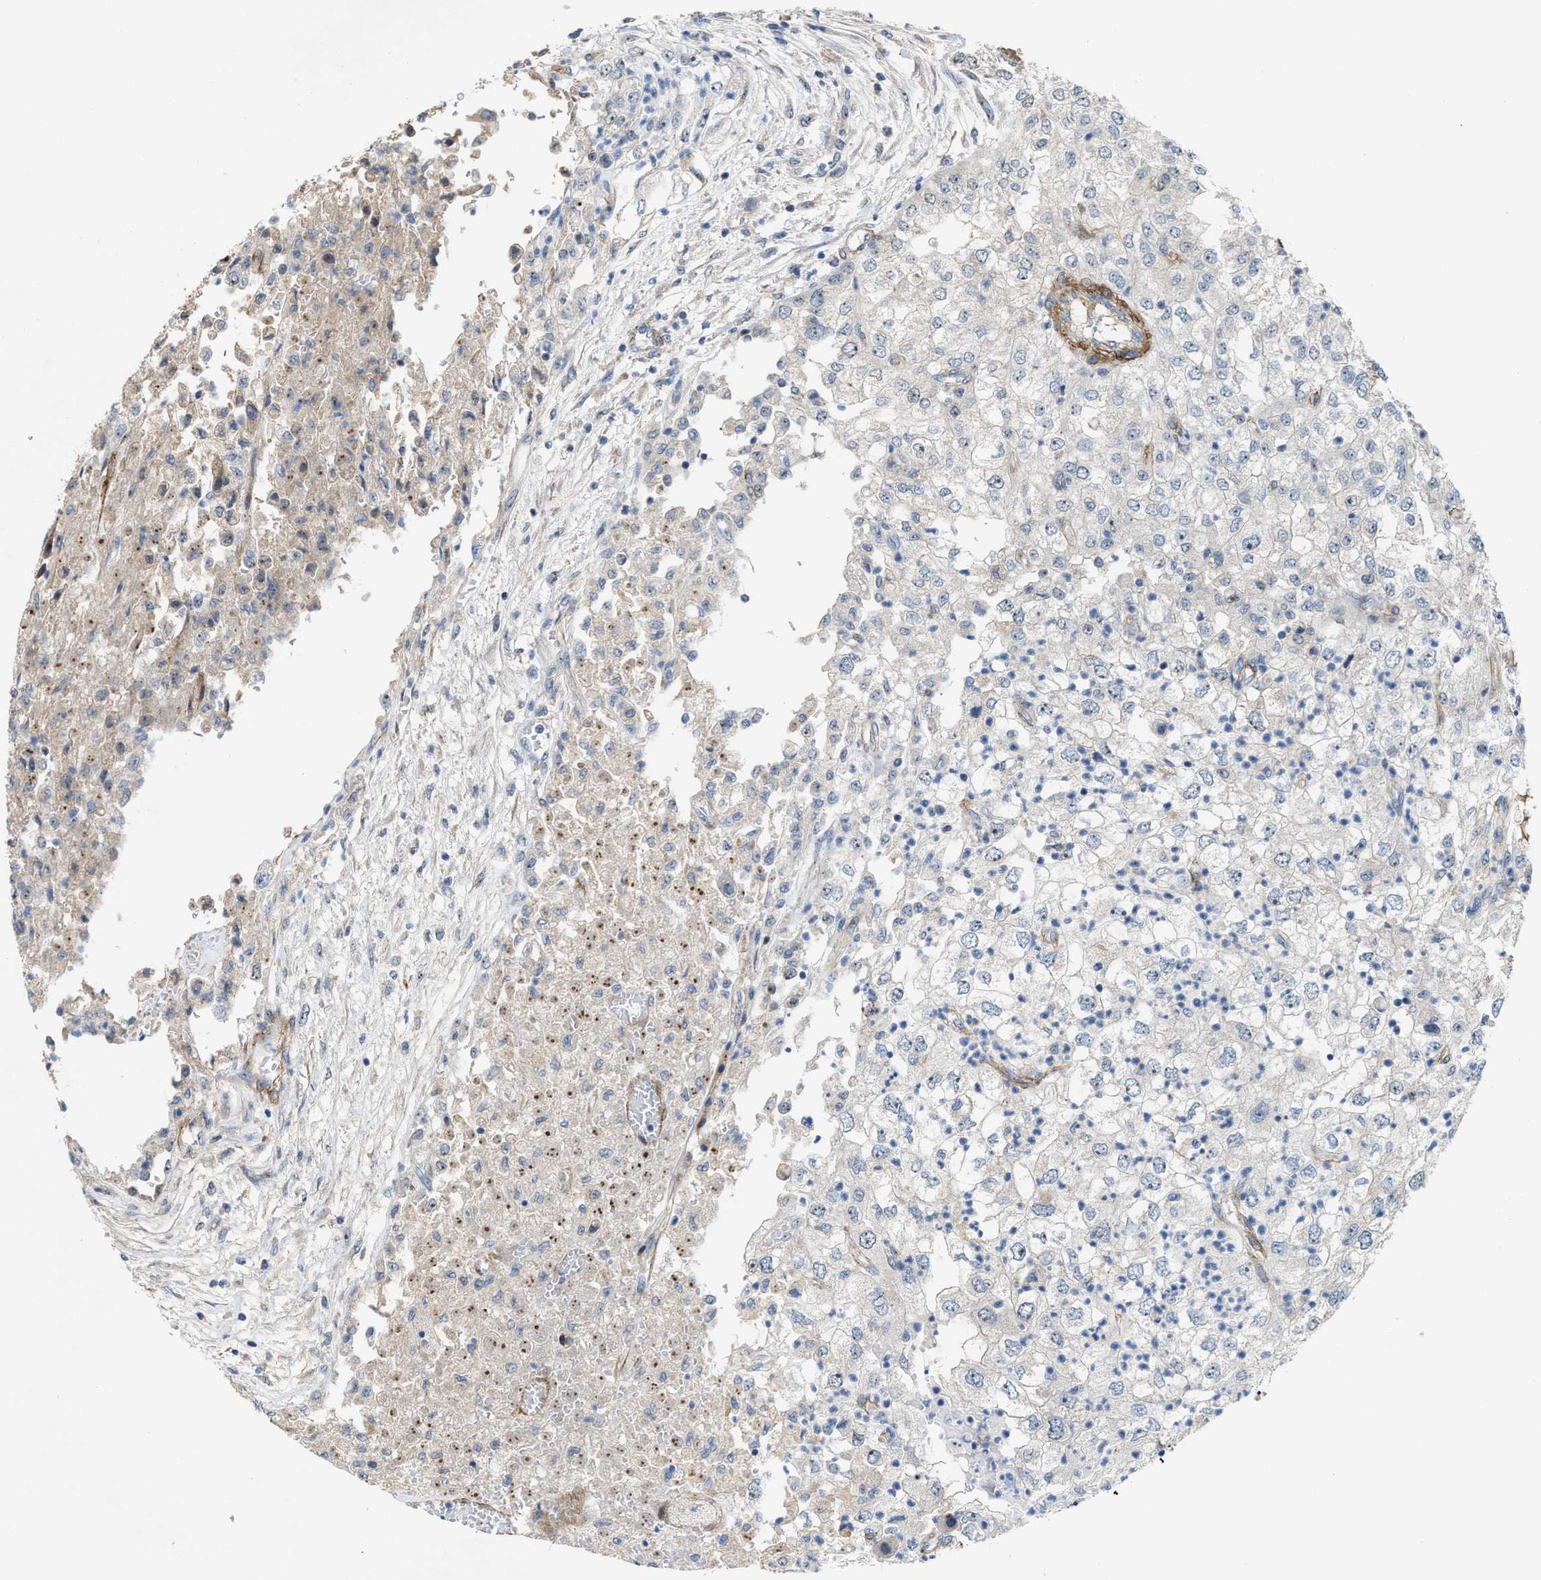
{"staining": {"intensity": "moderate", "quantity": "<25%", "location": "nuclear"}, "tissue": "renal cancer", "cell_type": "Tumor cells", "image_type": "cancer", "snomed": [{"axis": "morphology", "description": "Adenocarcinoma, NOS"}, {"axis": "topography", "description": "Kidney"}], "caption": "Renal cancer (adenocarcinoma) stained with a protein marker exhibits moderate staining in tumor cells.", "gene": "ZNF783", "patient": {"sex": "female", "age": 54}}